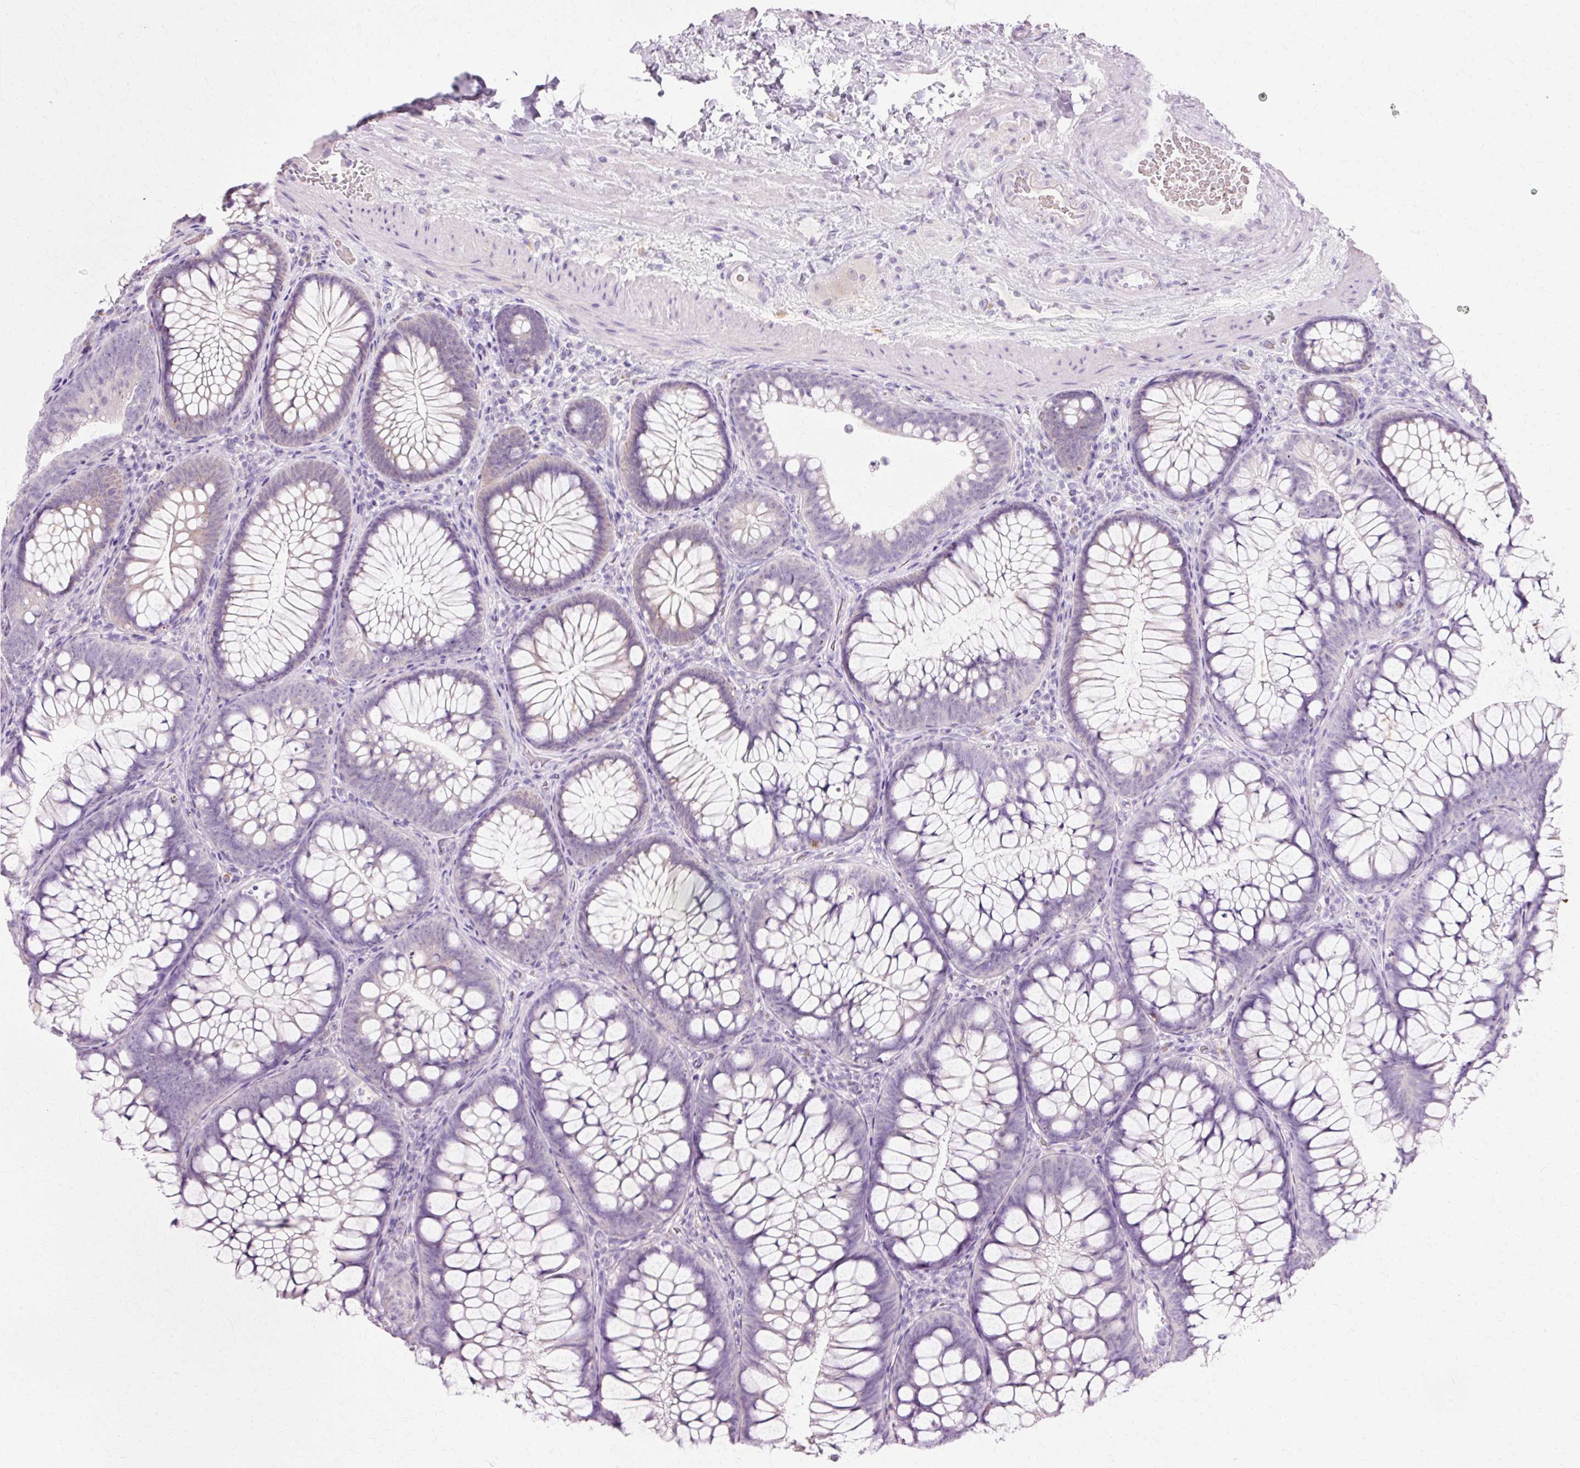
{"staining": {"intensity": "negative", "quantity": "none", "location": "none"}, "tissue": "colon", "cell_type": "Endothelial cells", "image_type": "normal", "snomed": [{"axis": "morphology", "description": "Normal tissue, NOS"}, {"axis": "morphology", "description": "Adenoma, NOS"}, {"axis": "topography", "description": "Soft tissue"}, {"axis": "topography", "description": "Colon"}], "caption": "Protein analysis of benign colon demonstrates no significant expression in endothelial cells.", "gene": "VN1R2", "patient": {"sex": "male", "age": 47}}